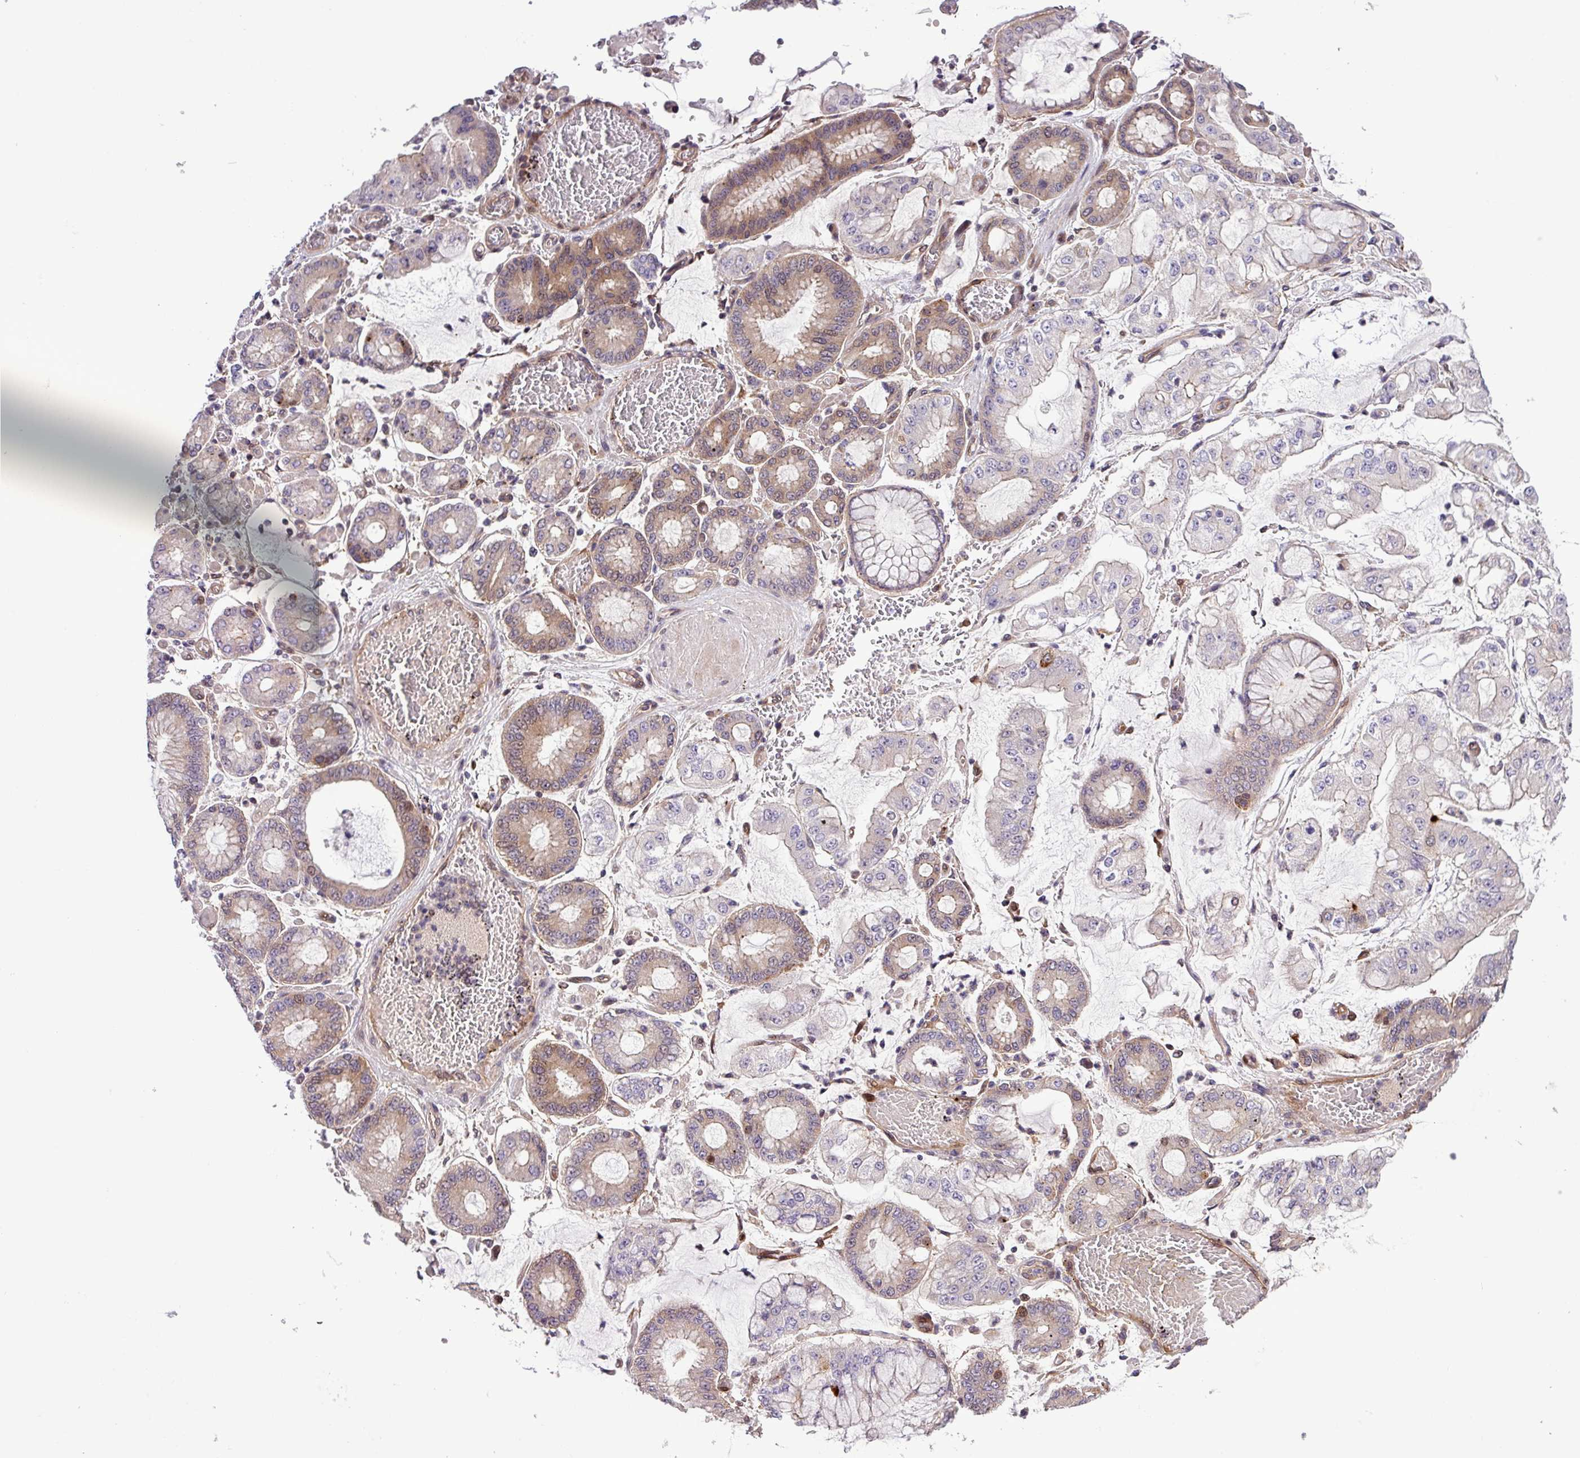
{"staining": {"intensity": "moderate", "quantity": "25%-75%", "location": "cytoplasmic/membranous,nuclear"}, "tissue": "stomach cancer", "cell_type": "Tumor cells", "image_type": "cancer", "snomed": [{"axis": "morphology", "description": "Adenocarcinoma, NOS"}, {"axis": "topography", "description": "Stomach"}], "caption": "Immunohistochemistry histopathology image of neoplastic tissue: stomach adenocarcinoma stained using IHC displays medium levels of moderate protein expression localized specifically in the cytoplasmic/membranous and nuclear of tumor cells, appearing as a cytoplasmic/membranous and nuclear brown color.", "gene": "CARHSP1", "patient": {"sex": "male", "age": 76}}